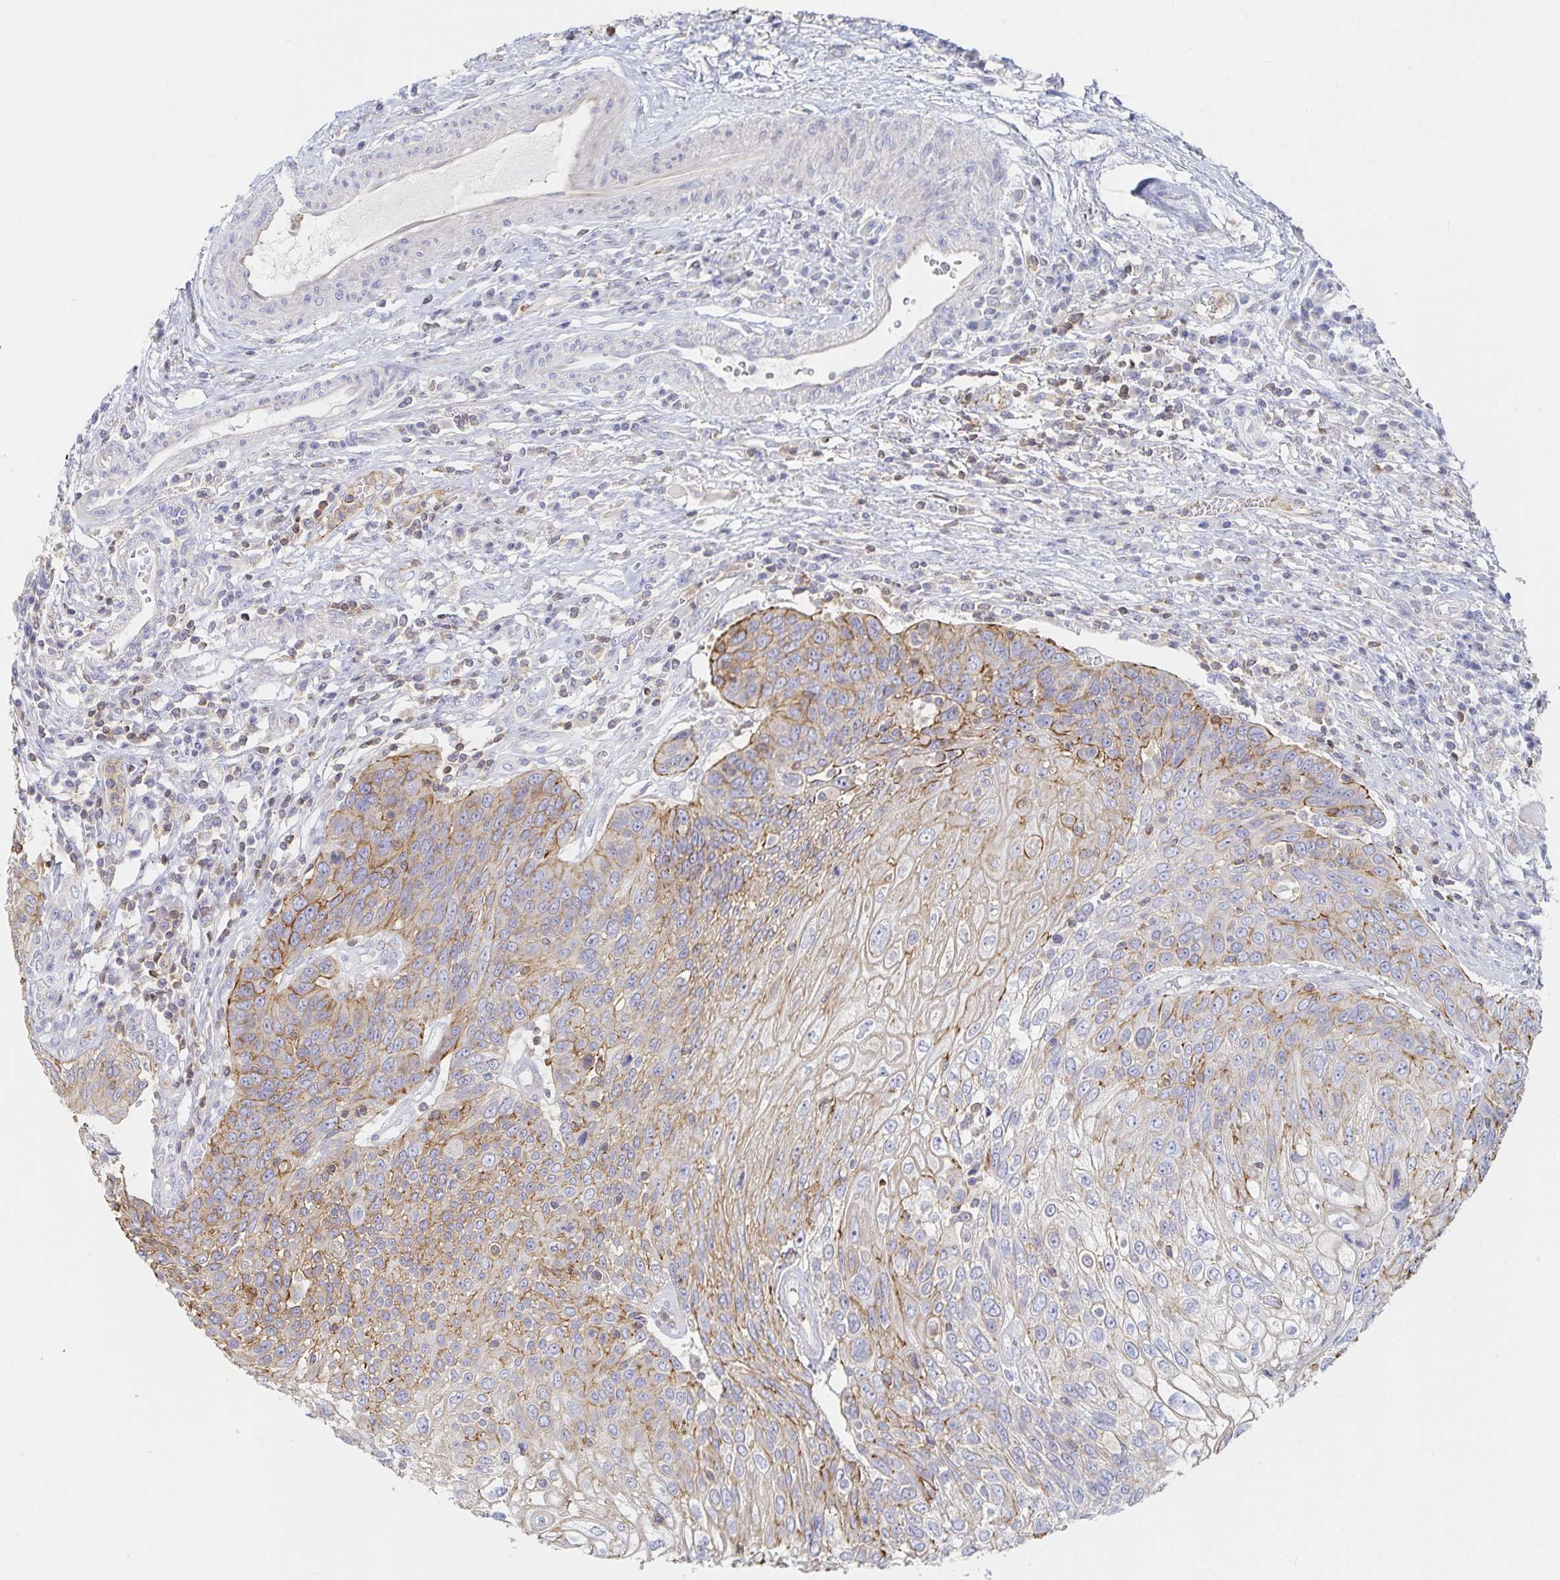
{"staining": {"intensity": "weak", "quantity": "25%-75%", "location": "cytoplasmic/membranous"}, "tissue": "urothelial cancer", "cell_type": "Tumor cells", "image_type": "cancer", "snomed": [{"axis": "morphology", "description": "Urothelial carcinoma, High grade"}, {"axis": "topography", "description": "Urinary bladder"}], "caption": "High-magnification brightfield microscopy of urothelial cancer stained with DAB (3,3'-diaminobenzidine) (brown) and counterstained with hematoxylin (blue). tumor cells exhibit weak cytoplasmic/membranous positivity is present in about25%-75% of cells.", "gene": "PIK3CD", "patient": {"sex": "female", "age": 70}}